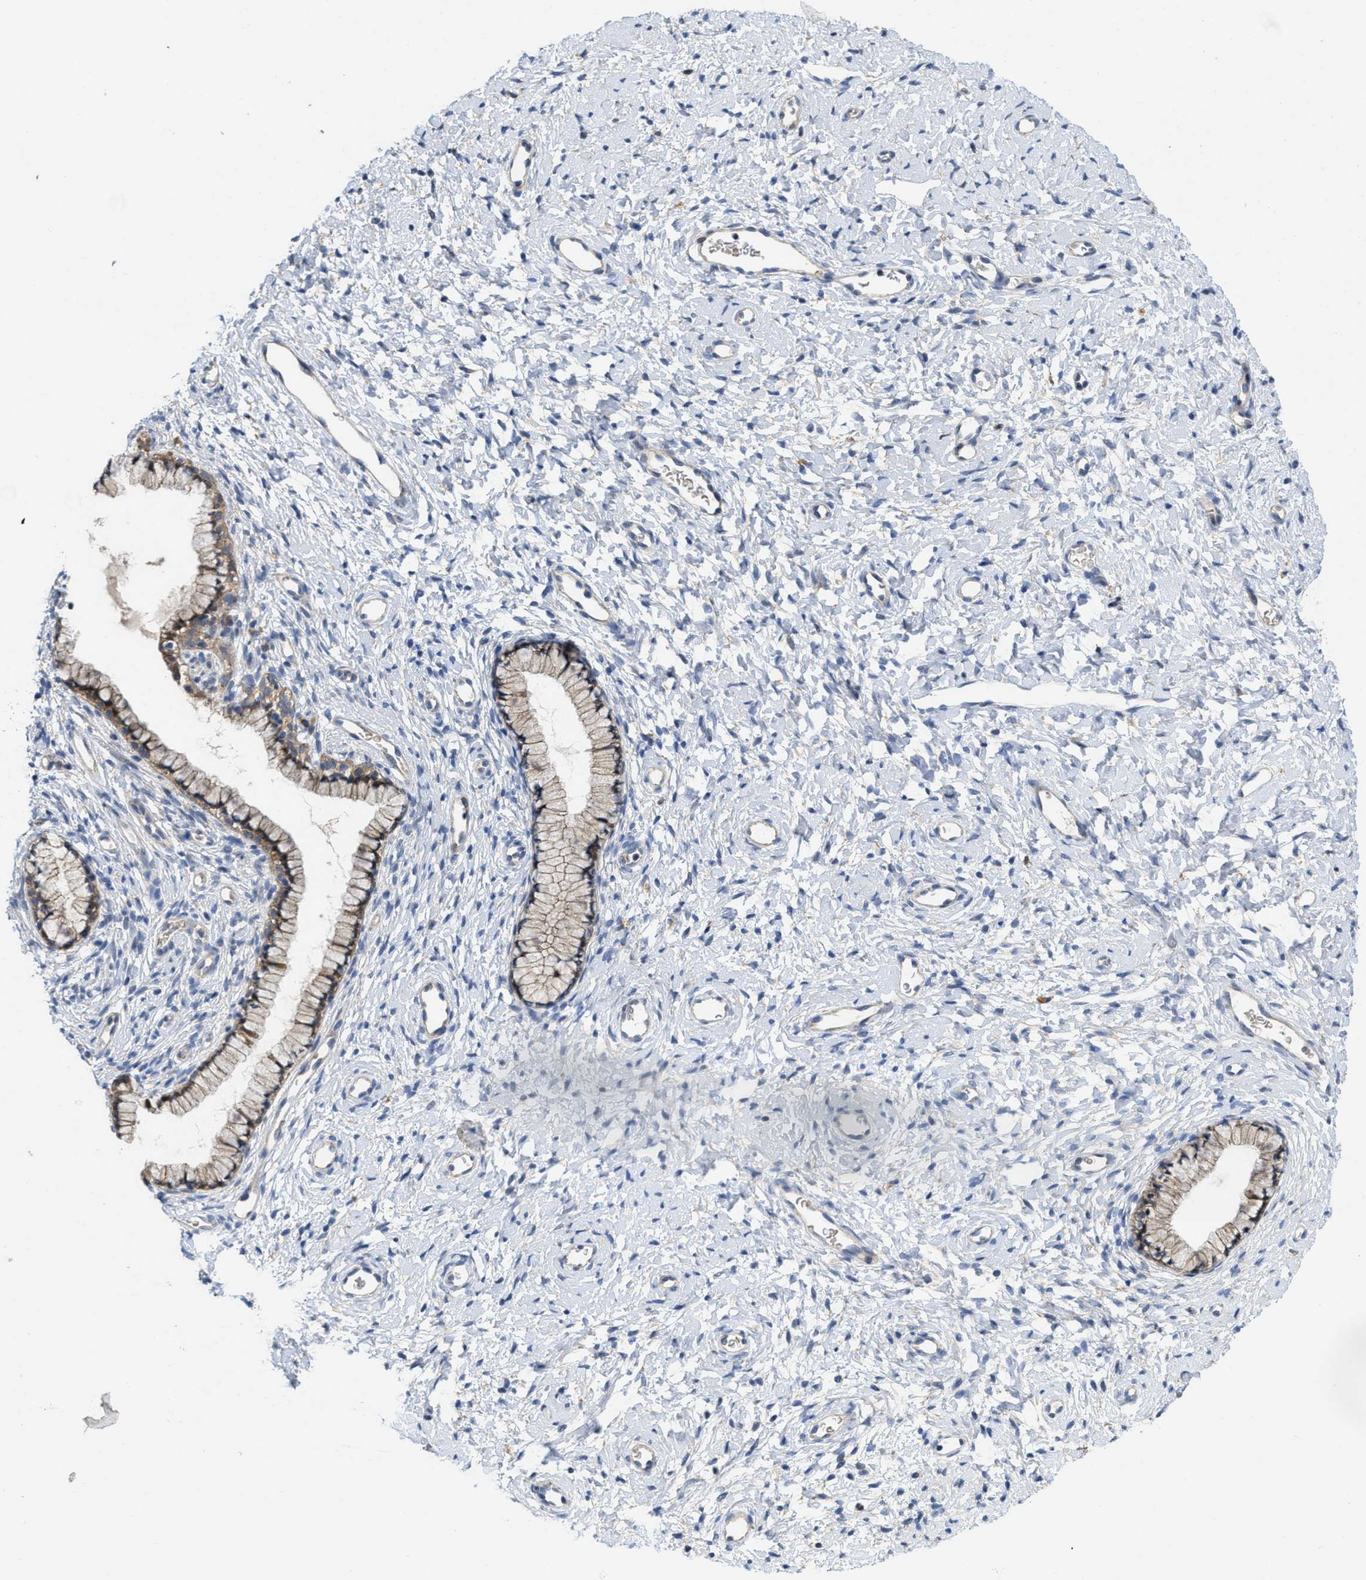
{"staining": {"intensity": "moderate", "quantity": ">75%", "location": "cytoplasmic/membranous,nuclear"}, "tissue": "cervix", "cell_type": "Glandular cells", "image_type": "normal", "snomed": [{"axis": "morphology", "description": "Normal tissue, NOS"}, {"axis": "topography", "description": "Cervix"}], "caption": "Protein expression analysis of unremarkable cervix reveals moderate cytoplasmic/membranous,nuclear expression in approximately >75% of glandular cells. (DAB = brown stain, brightfield microscopy at high magnification).", "gene": "CDPF1", "patient": {"sex": "female", "age": 72}}